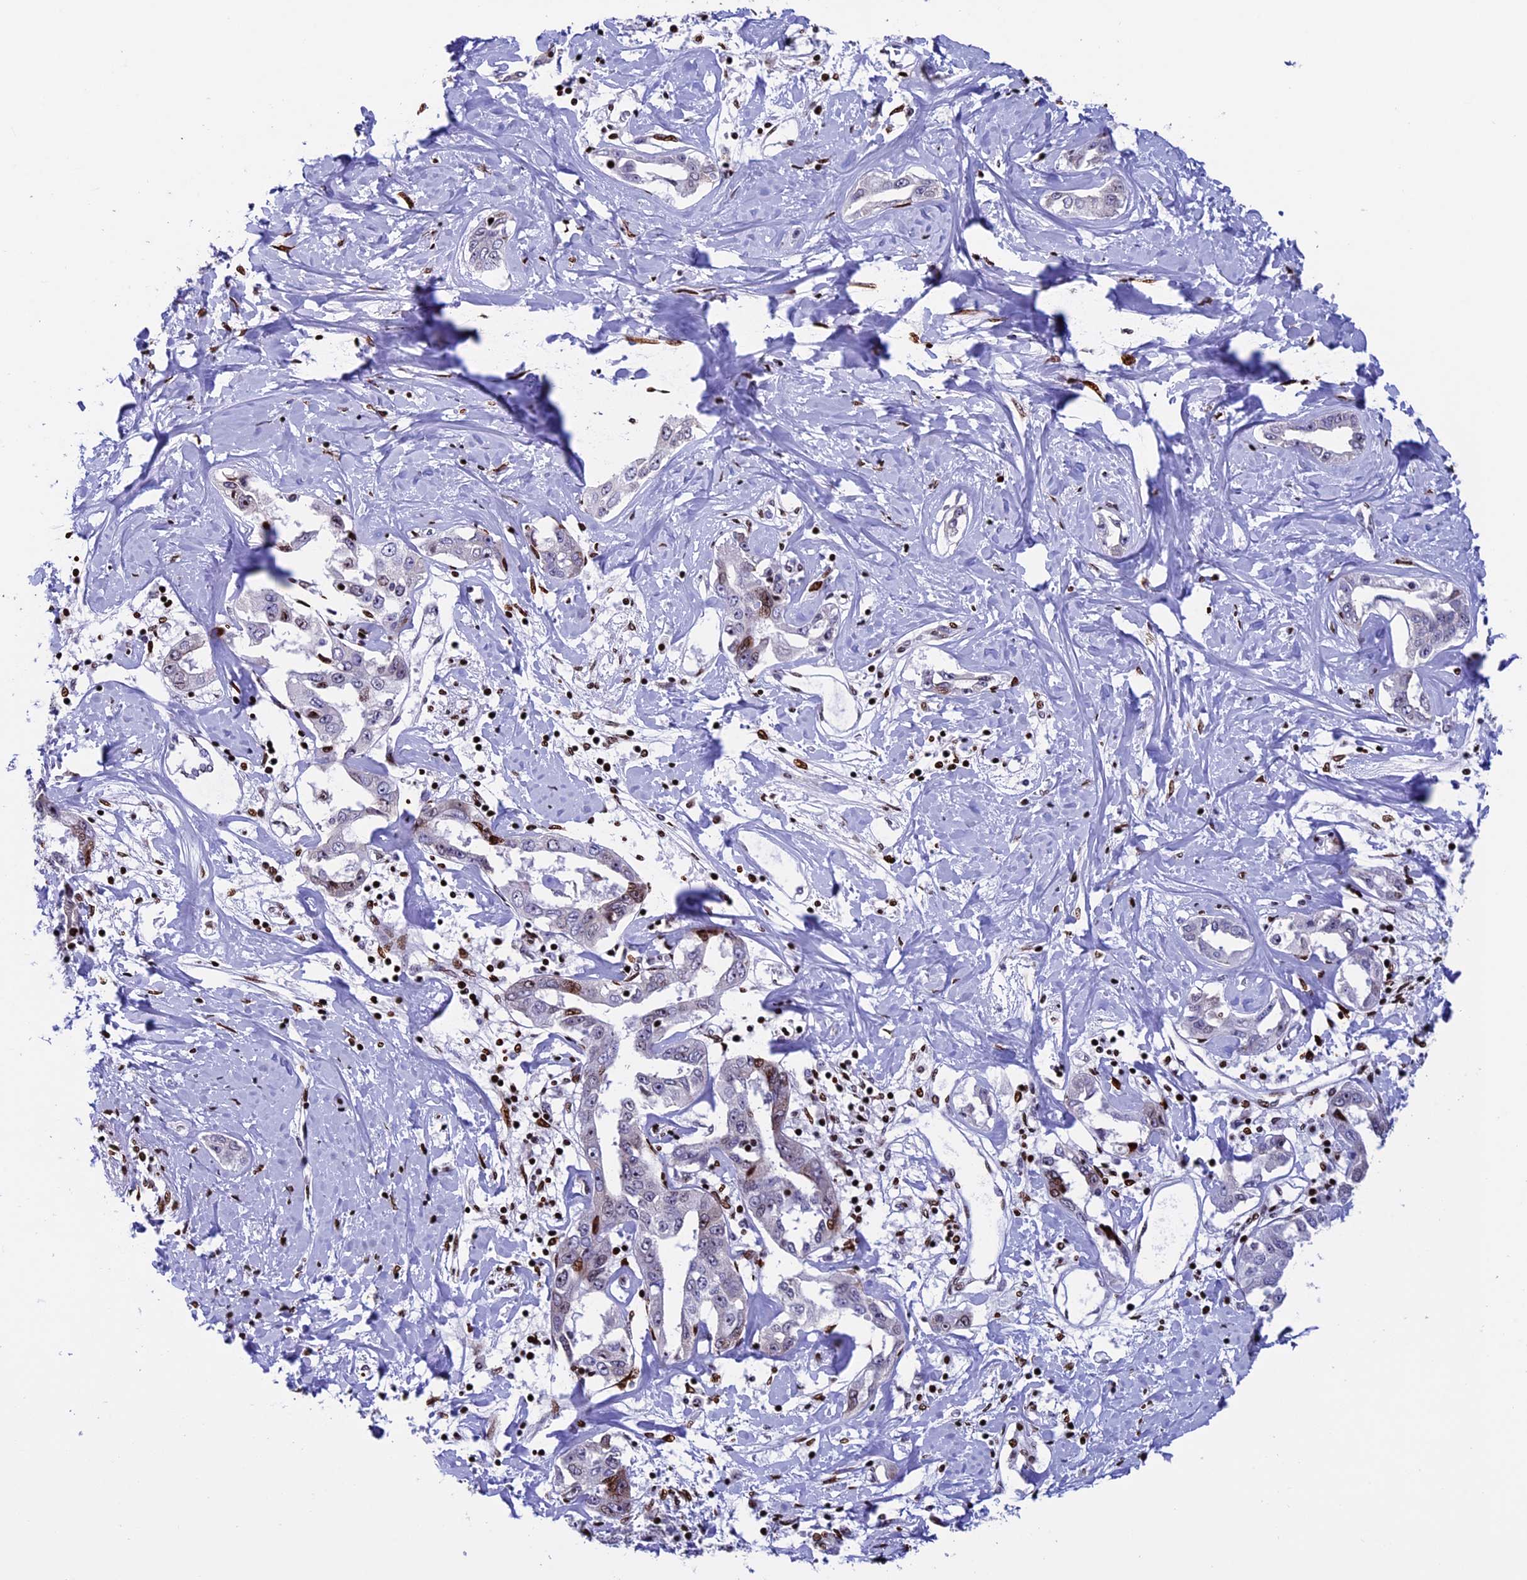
{"staining": {"intensity": "strong", "quantity": "<25%", "location": "nuclear"}, "tissue": "liver cancer", "cell_type": "Tumor cells", "image_type": "cancer", "snomed": [{"axis": "morphology", "description": "Cholangiocarcinoma"}, {"axis": "topography", "description": "Liver"}], "caption": "An IHC image of tumor tissue is shown. Protein staining in brown labels strong nuclear positivity in cholangiocarcinoma (liver) within tumor cells. (brown staining indicates protein expression, while blue staining denotes nuclei).", "gene": "BTBD3", "patient": {"sex": "male", "age": 59}}